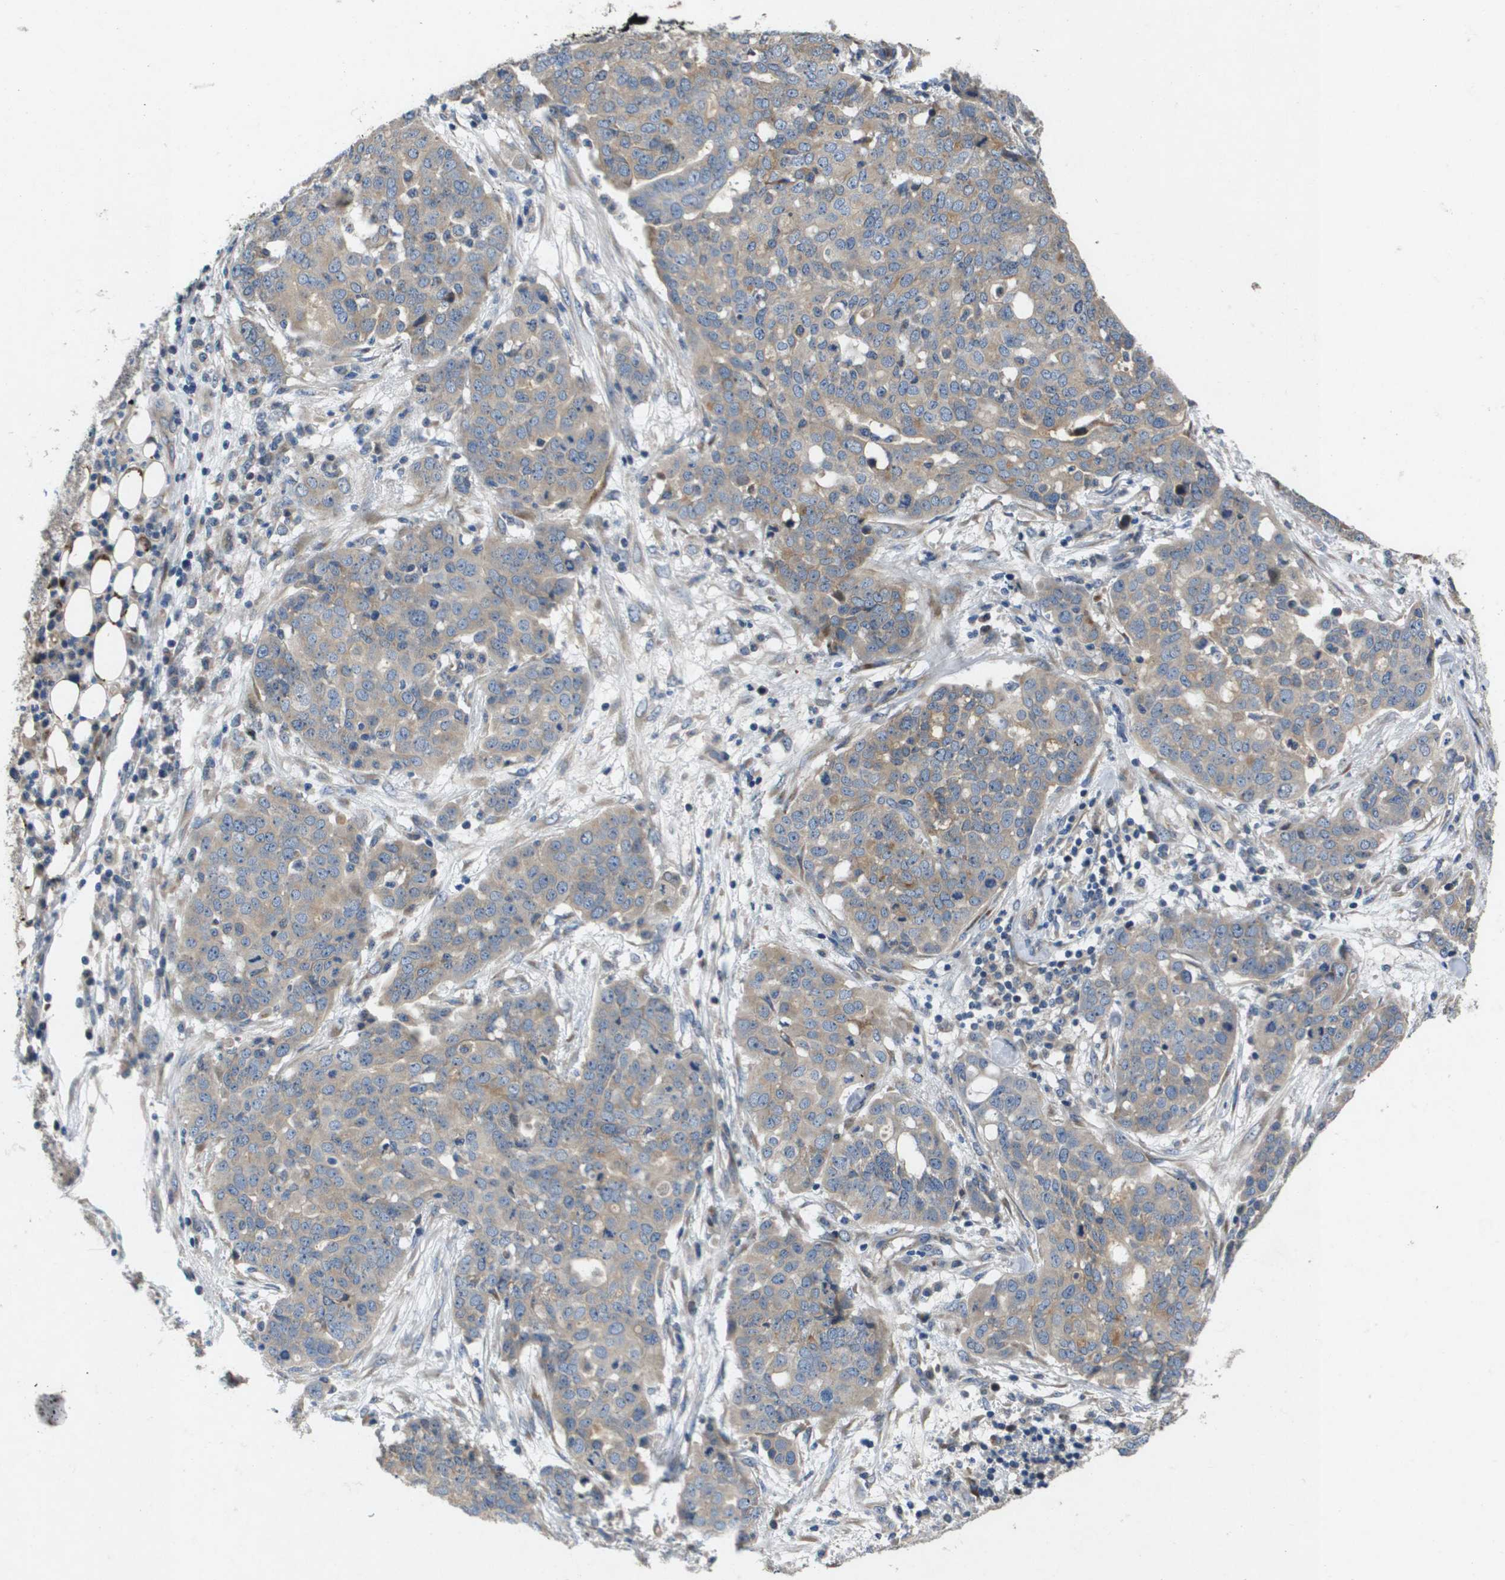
{"staining": {"intensity": "weak", "quantity": ">75%", "location": "cytoplasmic/membranous"}, "tissue": "ovarian cancer", "cell_type": "Tumor cells", "image_type": "cancer", "snomed": [{"axis": "morphology", "description": "Cystadenocarcinoma, serous, NOS"}, {"axis": "topography", "description": "Soft tissue"}, {"axis": "topography", "description": "Ovary"}], "caption": "Protein analysis of ovarian cancer tissue exhibits weak cytoplasmic/membranous expression in approximately >75% of tumor cells. (IHC, brightfield microscopy, high magnification).", "gene": "ENTPD2", "patient": {"sex": "female", "age": 57}}